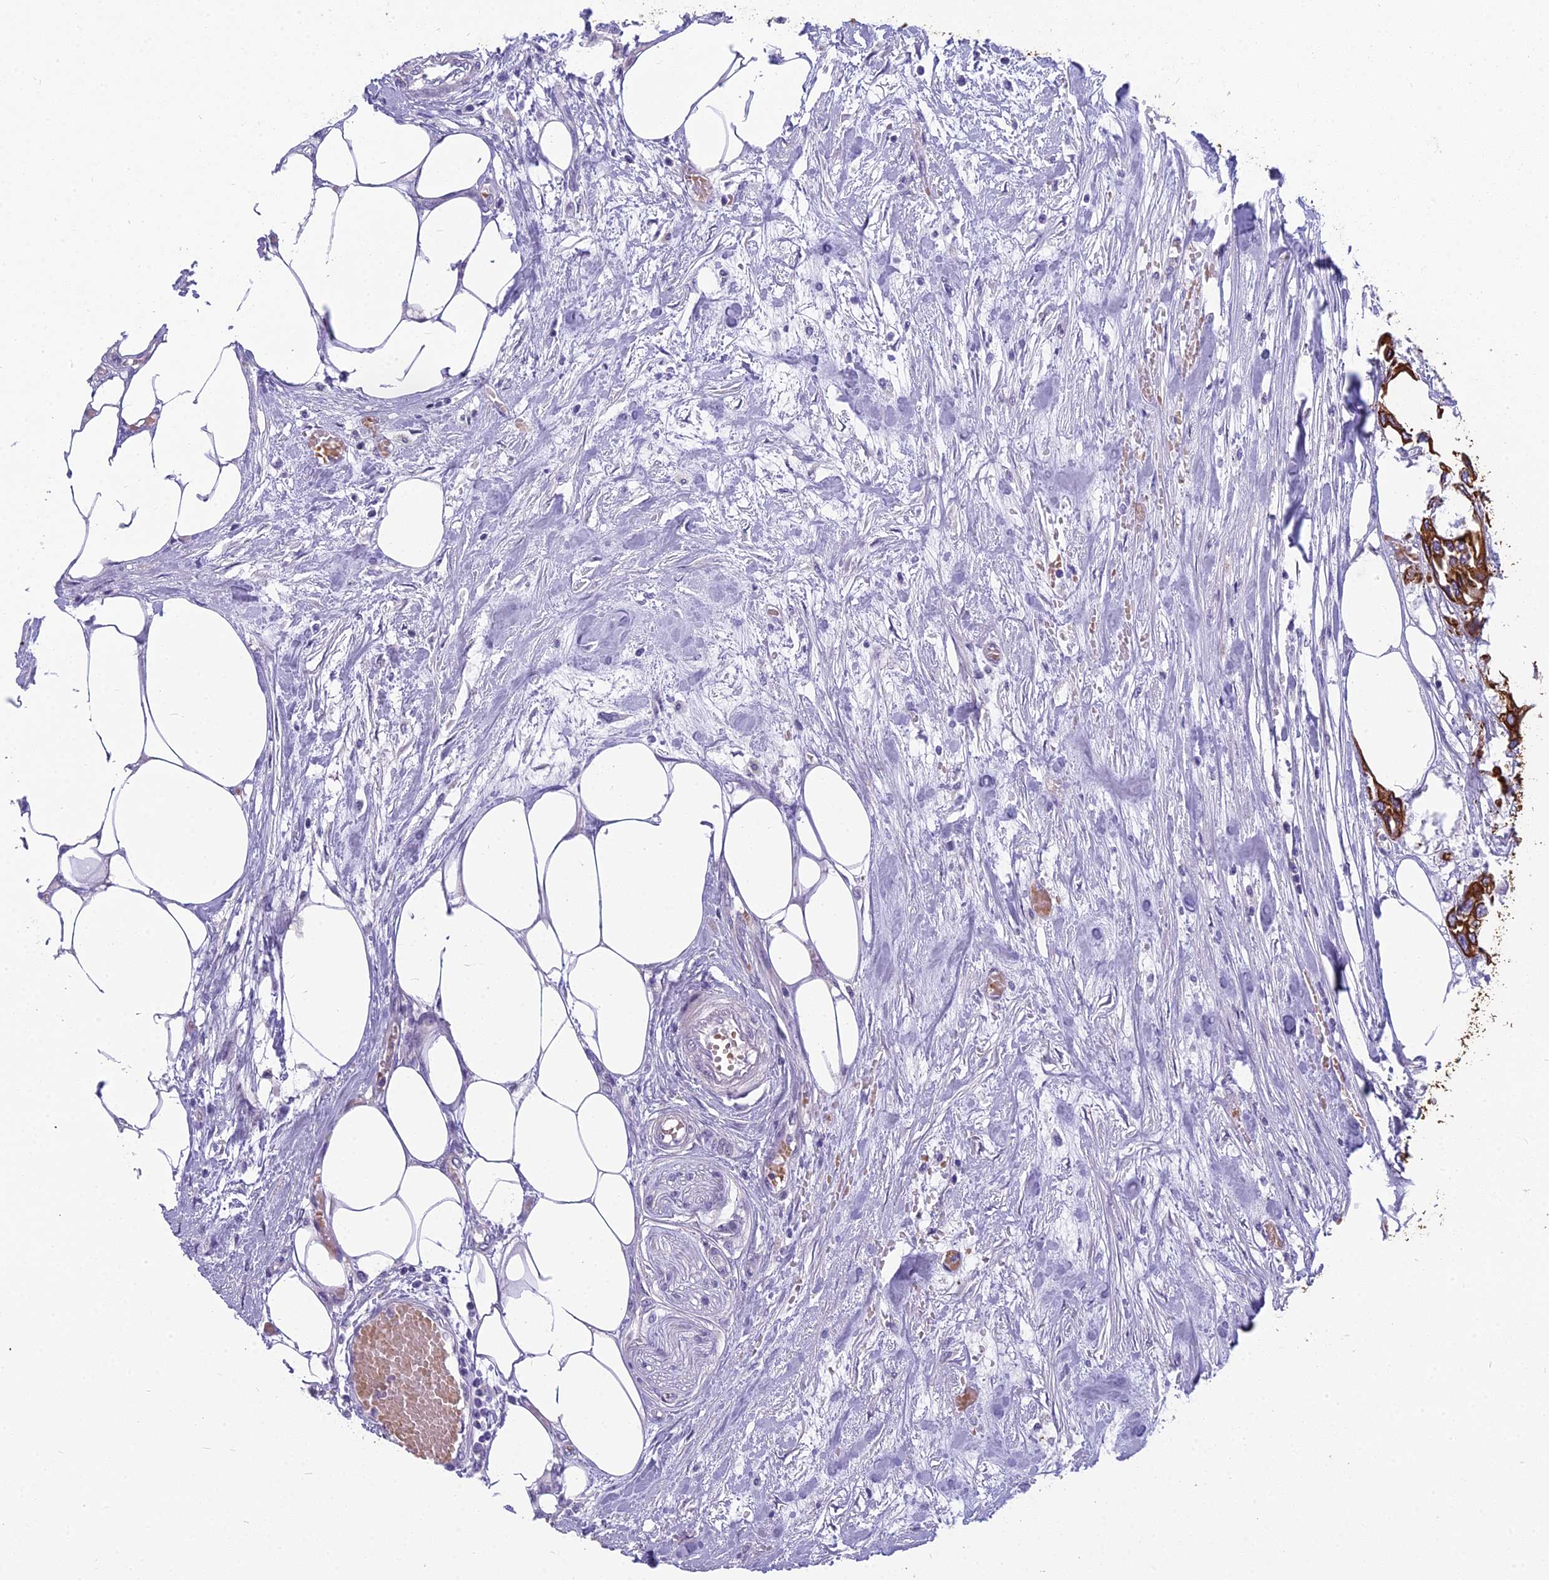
{"staining": {"intensity": "strong", "quantity": ">75%", "location": "cytoplasmic/membranous"}, "tissue": "urothelial cancer", "cell_type": "Tumor cells", "image_type": "cancer", "snomed": [{"axis": "morphology", "description": "Urothelial carcinoma, High grade"}, {"axis": "topography", "description": "Urinary bladder"}], "caption": "Strong cytoplasmic/membranous staining for a protein is present in about >75% of tumor cells of high-grade urothelial carcinoma using IHC.", "gene": "RBM41", "patient": {"sex": "male", "age": 64}}